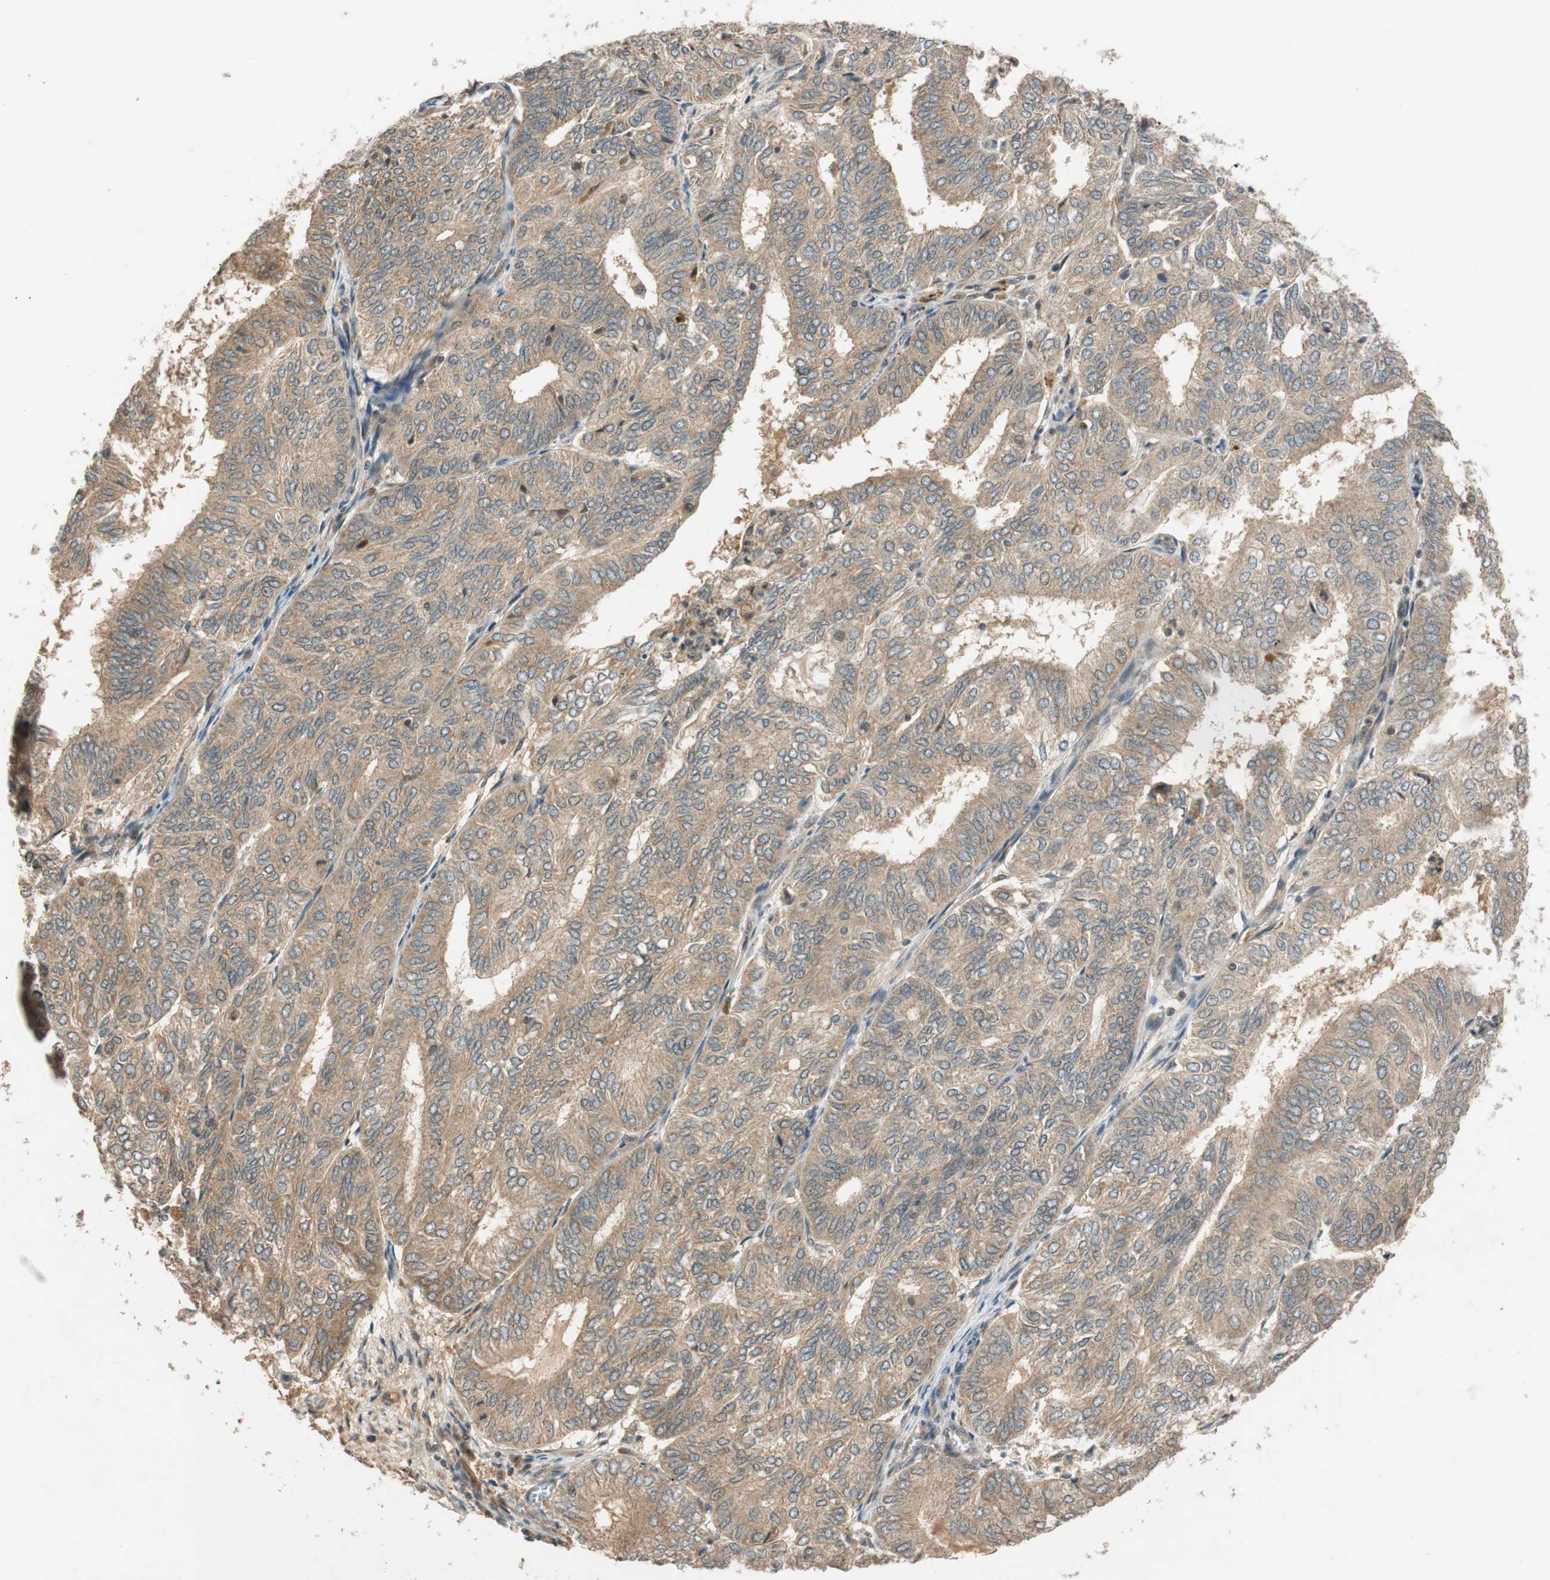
{"staining": {"intensity": "moderate", "quantity": ">75%", "location": "cytoplasmic/membranous"}, "tissue": "endometrial cancer", "cell_type": "Tumor cells", "image_type": "cancer", "snomed": [{"axis": "morphology", "description": "Adenocarcinoma, NOS"}, {"axis": "topography", "description": "Uterus"}], "caption": "A photomicrograph showing moderate cytoplasmic/membranous expression in about >75% of tumor cells in adenocarcinoma (endometrial), as visualized by brown immunohistochemical staining.", "gene": "GLB1", "patient": {"sex": "female", "age": 60}}